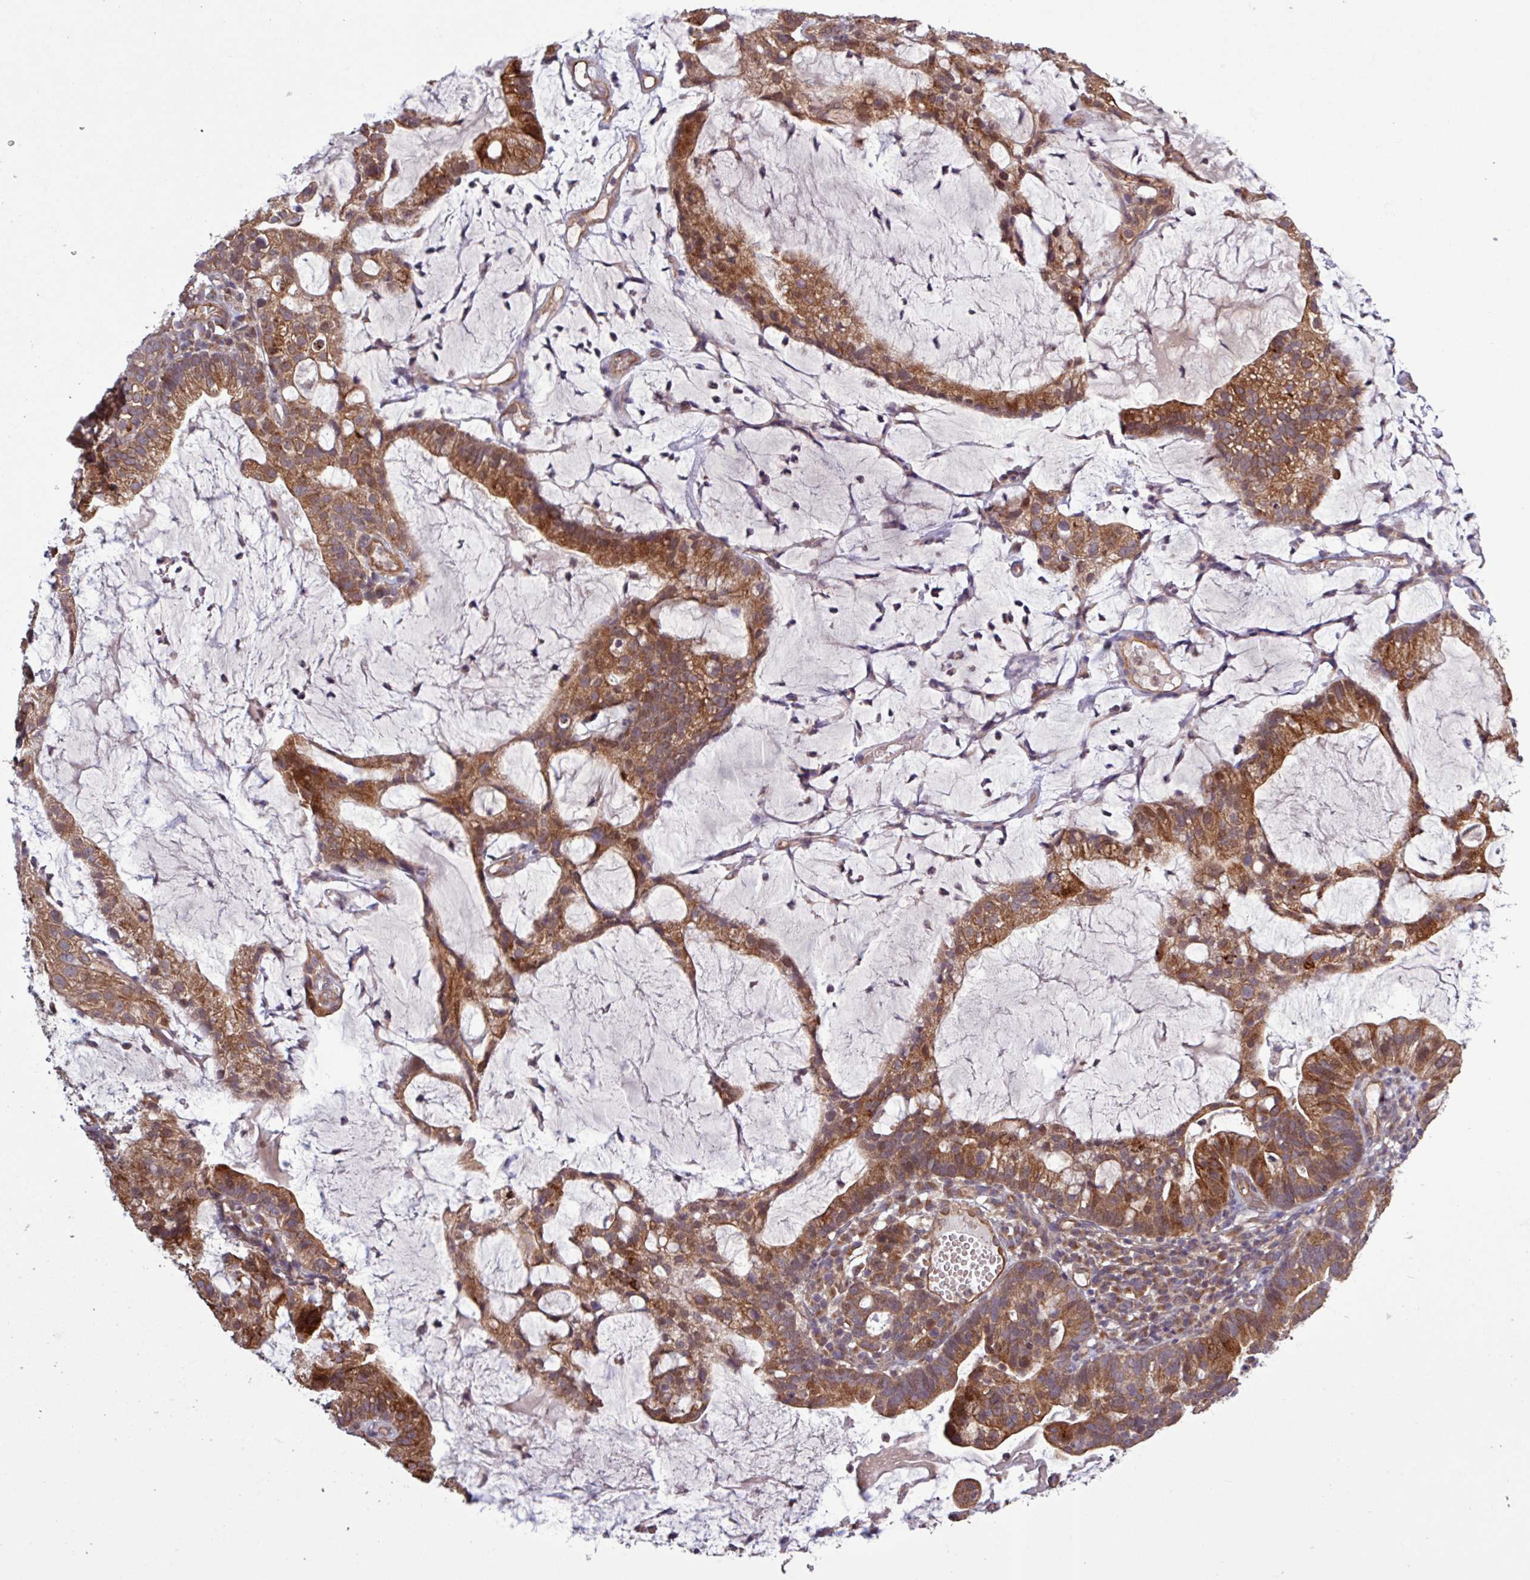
{"staining": {"intensity": "strong", "quantity": ">75%", "location": "cytoplasmic/membranous"}, "tissue": "cervical cancer", "cell_type": "Tumor cells", "image_type": "cancer", "snomed": [{"axis": "morphology", "description": "Adenocarcinoma, NOS"}, {"axis": "topography", "description": "Cervix"}], "caption": "There is high levels of strong cytoplasmic/membranous positivity in tumor cells of cervical cancer (adenocarcinoma), as demonstrated by immunohistochemical staining (brown color).", "gene": "TRABD2A", "patient": {"sex": "female", "age": 41}}